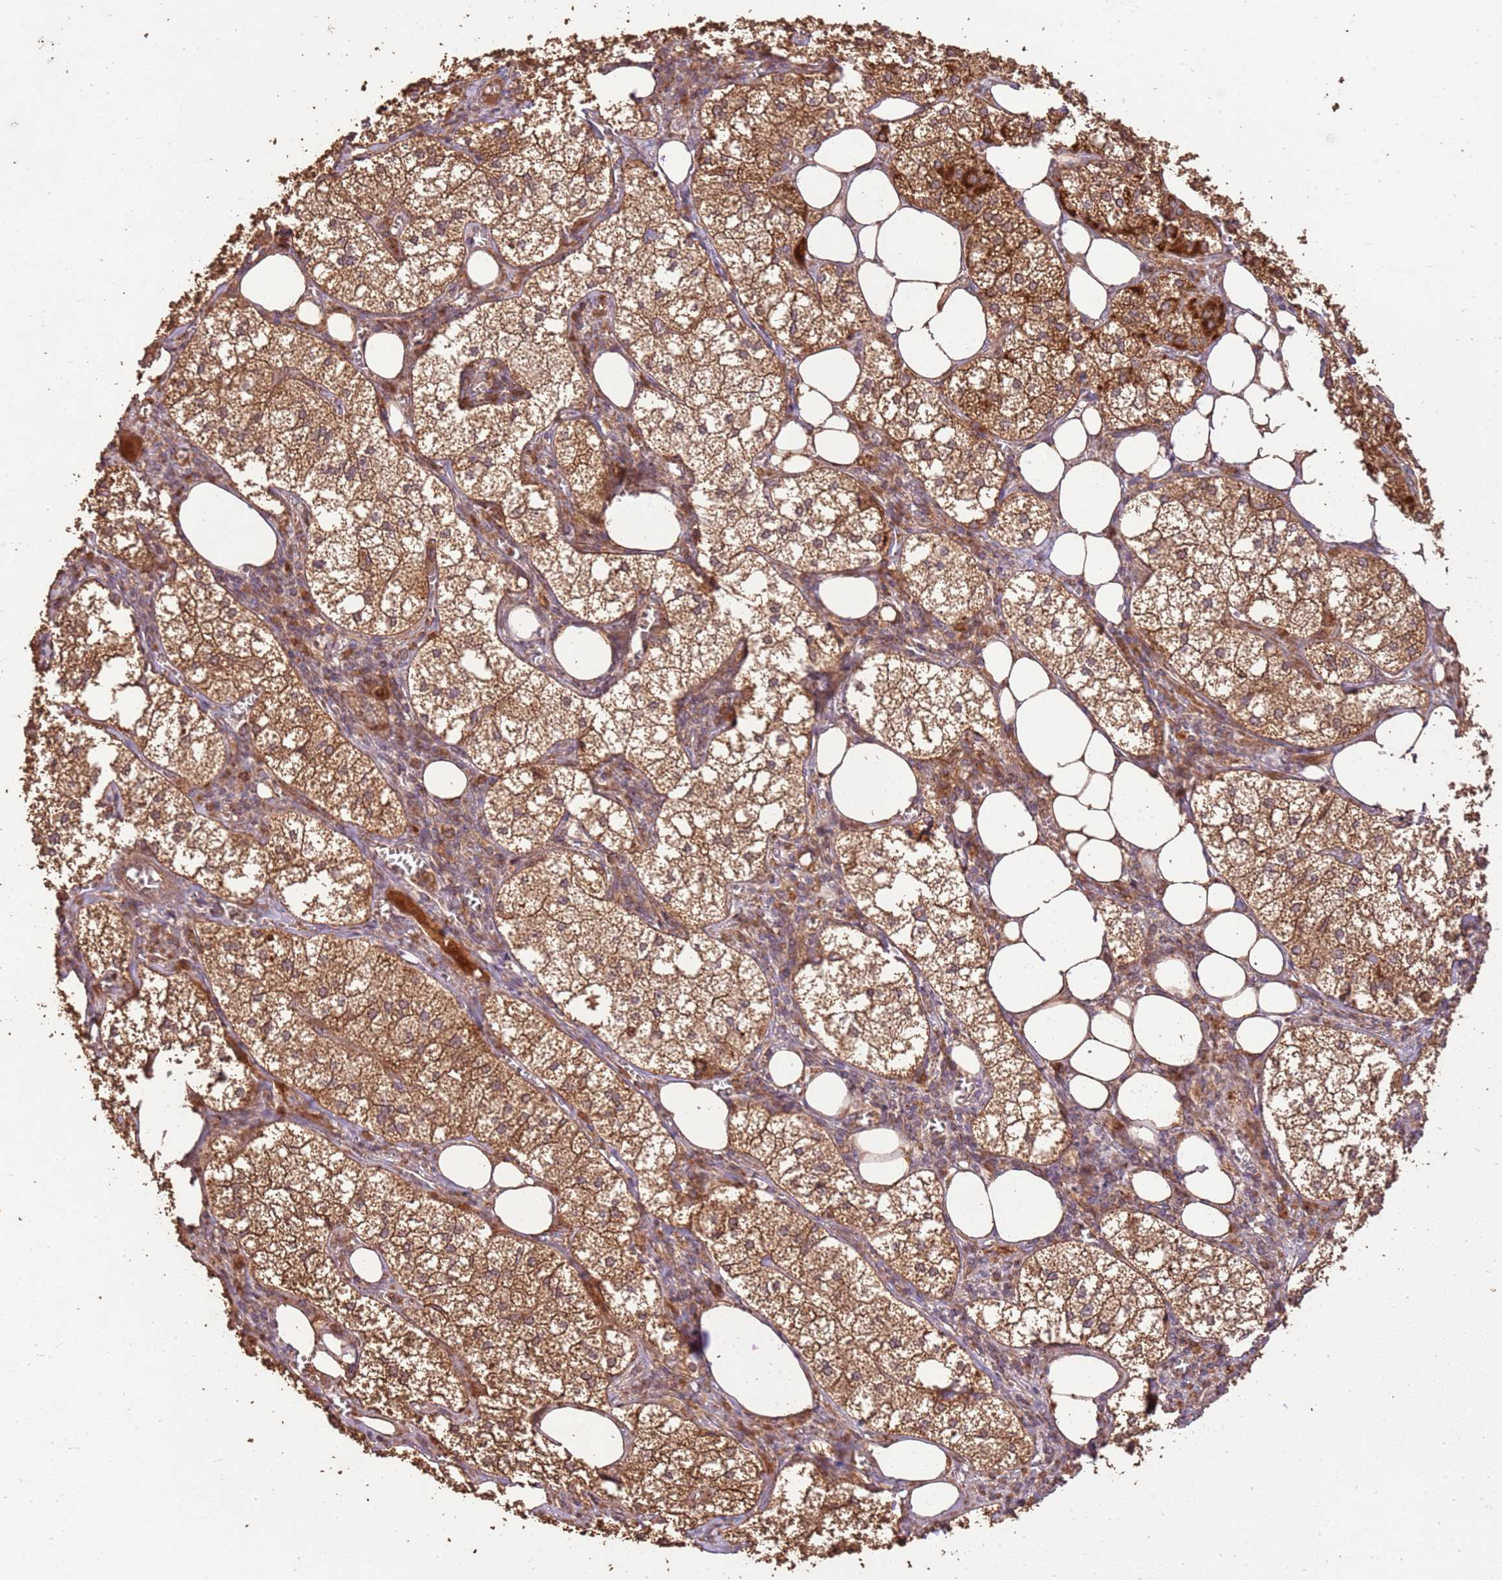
{"staining": {"intensity": "strong", "quantity": ">75%", "location": "cytoplasmic/membranous"}, "tissue": "adrenal gland", "cell_type": "Glandular cells", "image_type": "normal", "snomed": [{"axis": "morphology", "description": "Normal tissue, NOS"}, {"axis": "topography", "description": "Adrenal gland"}], "caption": "Immunohistochemistry (IHC) histopathology image of benign human adrenal gland stained for a protein (brown), which shows high levels of strong cytoplasmic/membranous staining in about >75% of glandular cells.", "gene": "LRRC28", "patient": {"sex": "female", "age": 61}}